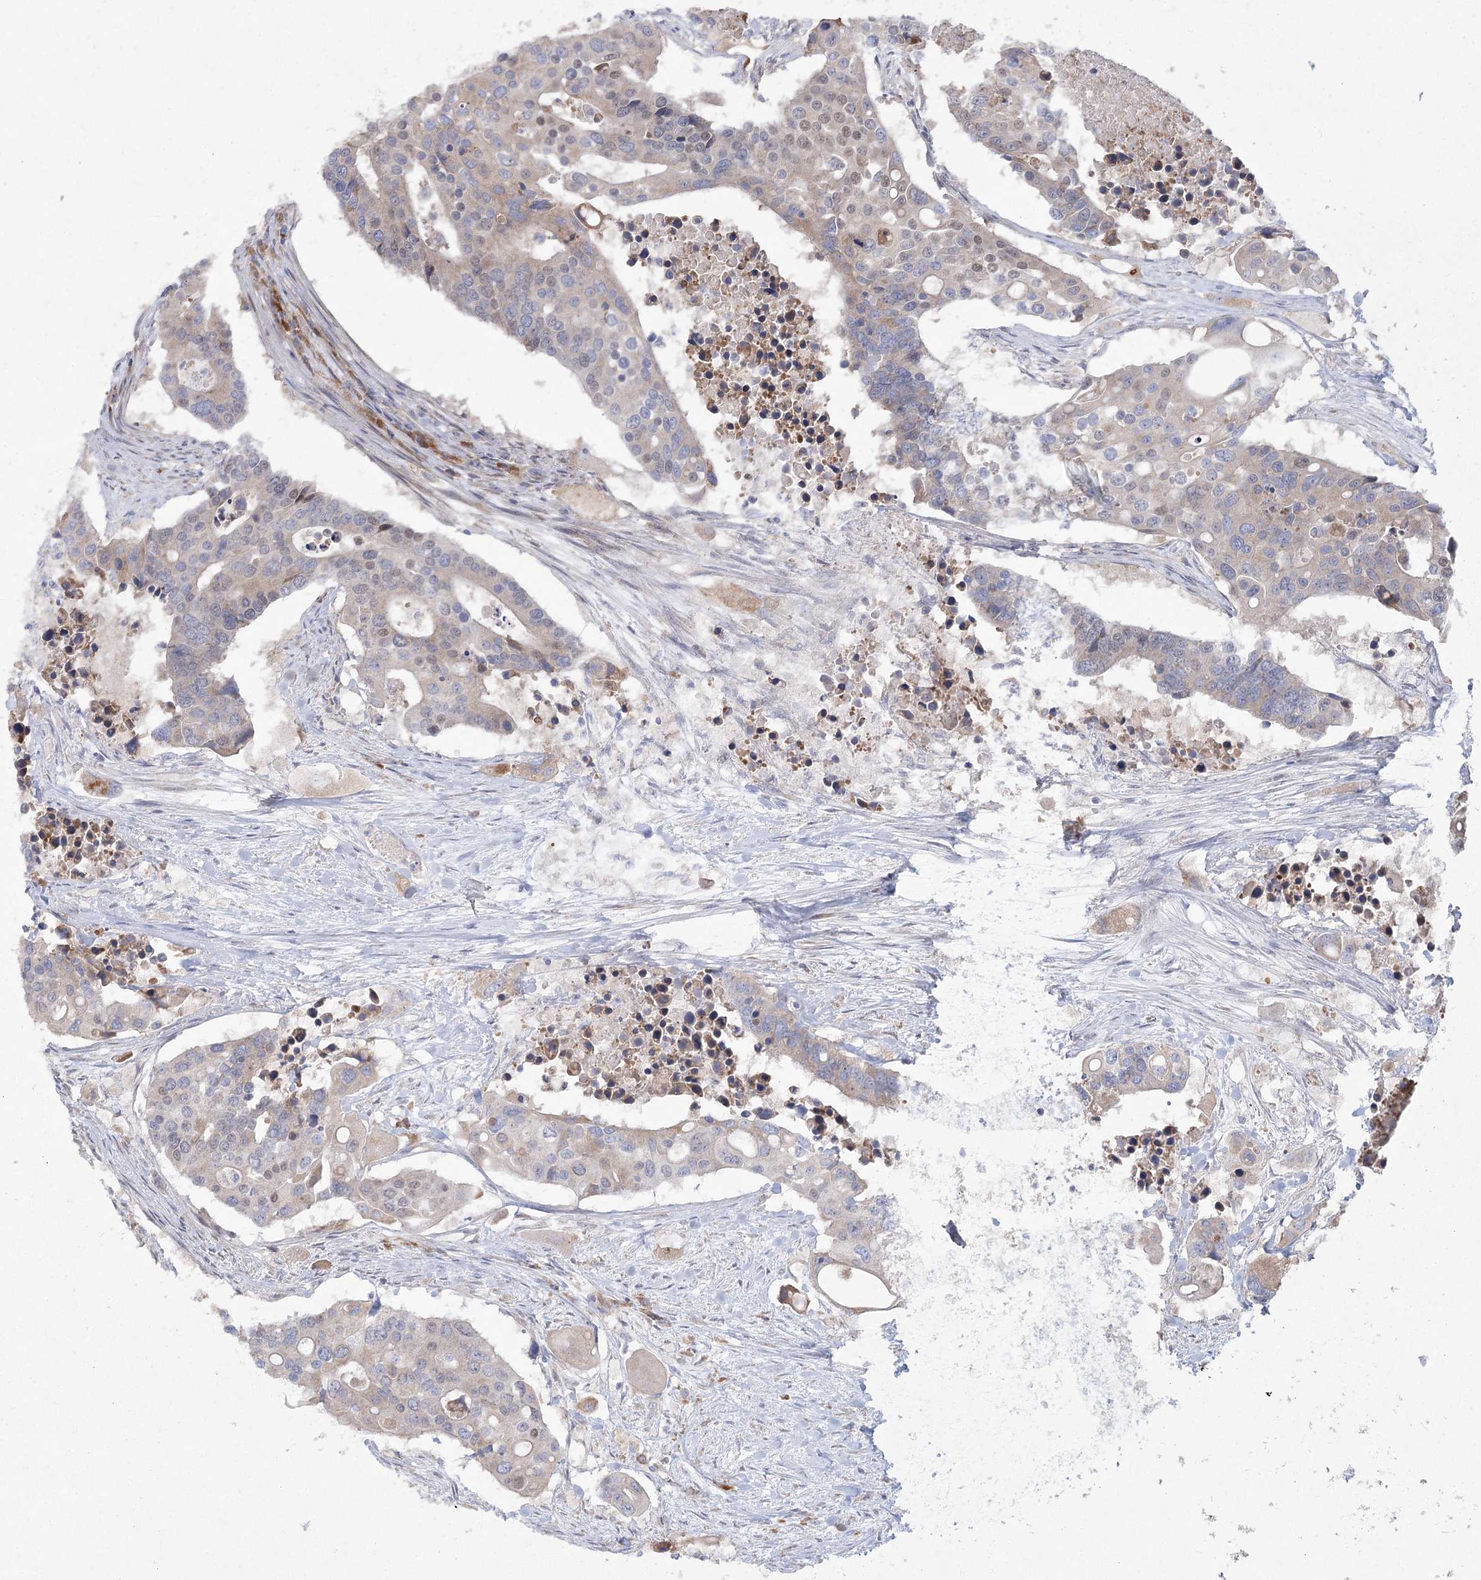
{"staining": {"intensity": "weak", "quantity": "<25%", "location": "cytoplasmic/membranous,nuclear"}, "tissue": "colorectal cancer", "cell_type": "Tumor cells", "image_type": "cancer", "snomed": [{"axis": "morphology", "description": "Adenocarcinoma, NOS"}, {"axis": "topography", "description": "Colon"}], "caption": "IHC image of neoplastic tissue: colorectal cancer (adenocarcinoma) stained with DAB (3,3'-diaminobenzidine) displays no significant protein positivity in tumor cells. The staining is performed using DAB brown chromogen with nuclei counter-stained in using hematoxylin.", "gene": "CAMTA1", "patient": {"sex": "male", "age": 77}}